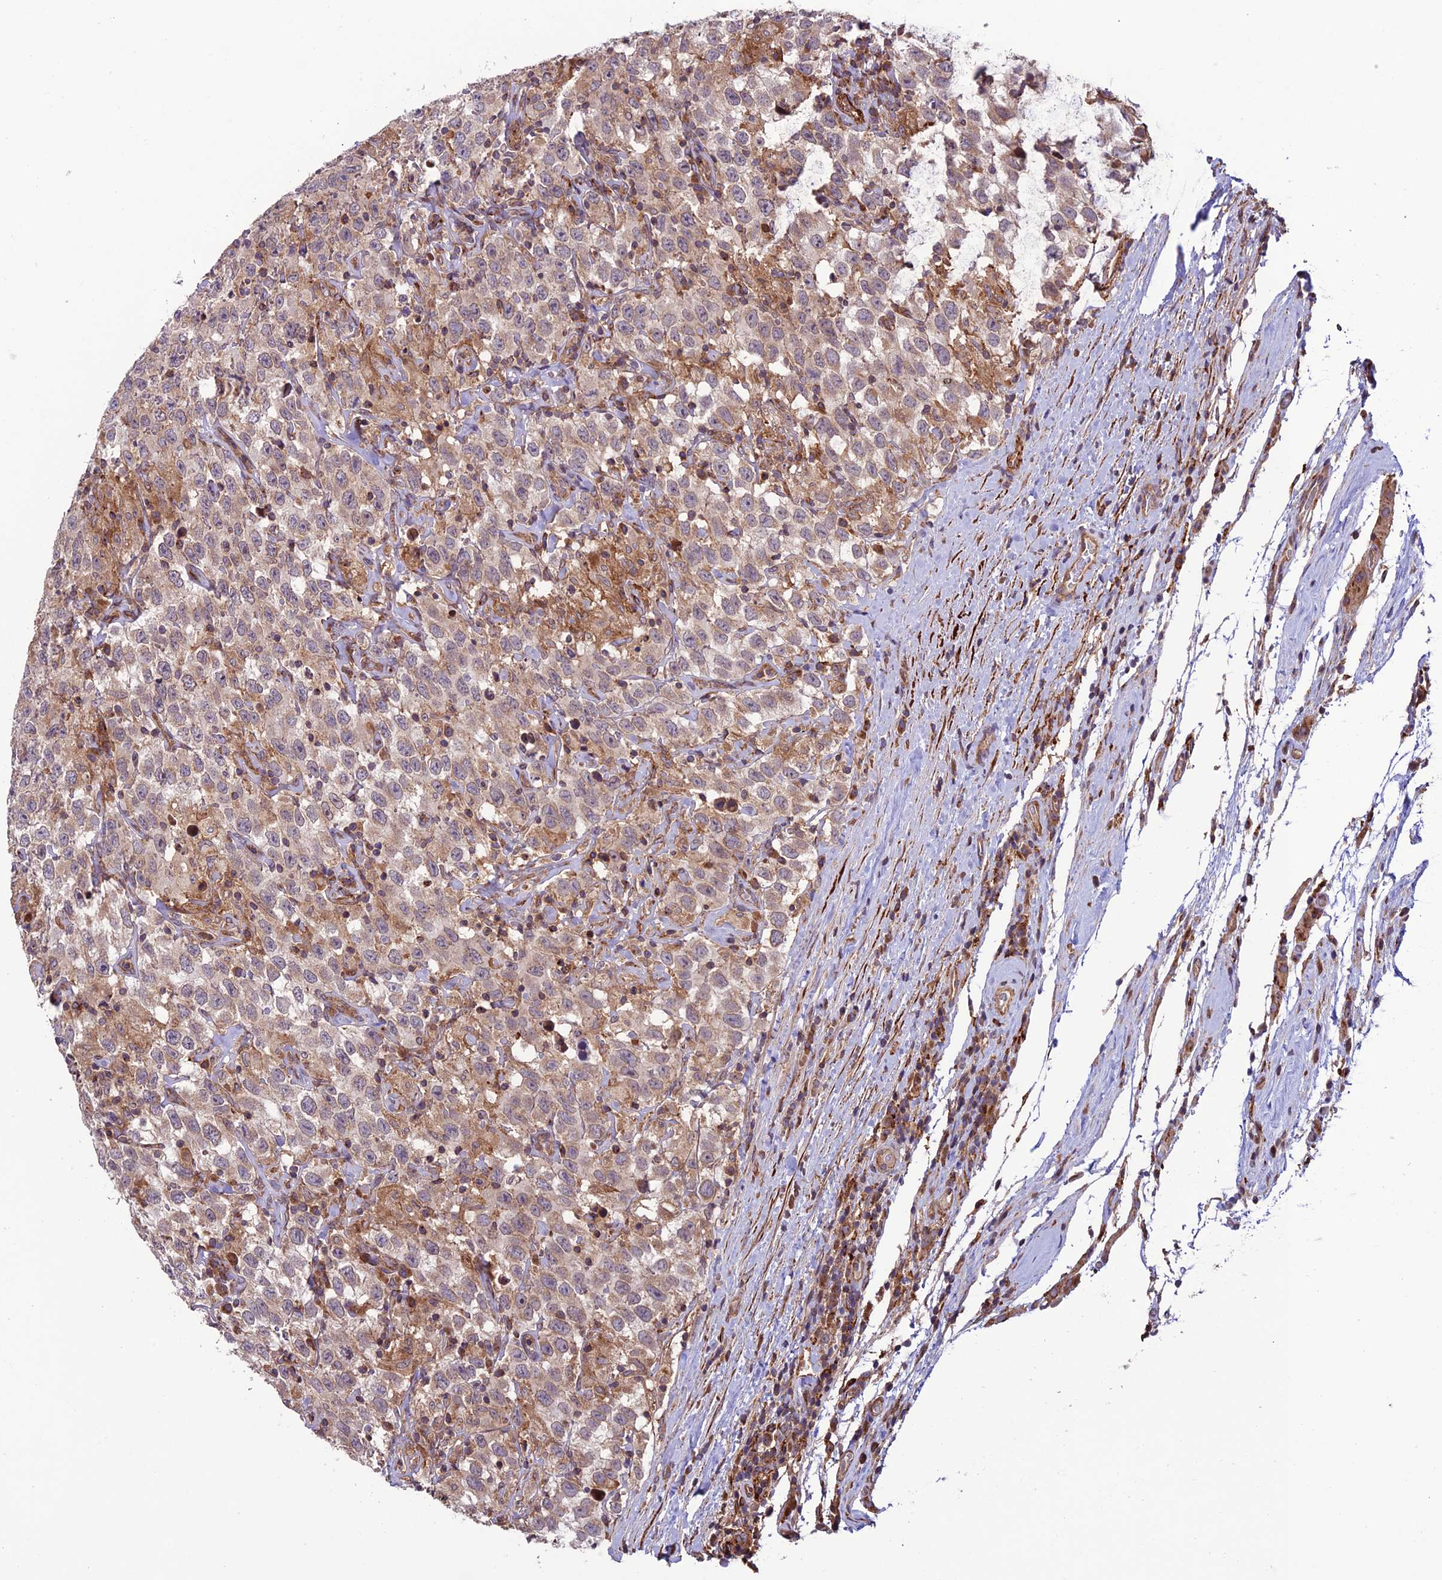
{"staining": {"intensity": "weak", "quantity": "<25%", "location": "cytoplasmic/membranous"}, "tissue": "testis cancer", "cell_type": "Tumor cells", "image_type": "cancer", "snomed": [{"axis": "morphology", "description": "Seminoma, NOS"}, {"axis": "topography", "description": "Testis"}], "caption": "Testis cancer stained for a protein using immunohistochemistry reveals no expression tumor cells.", "gene": "TNIP3", "patient": {"sex": "male", "age": 41}}